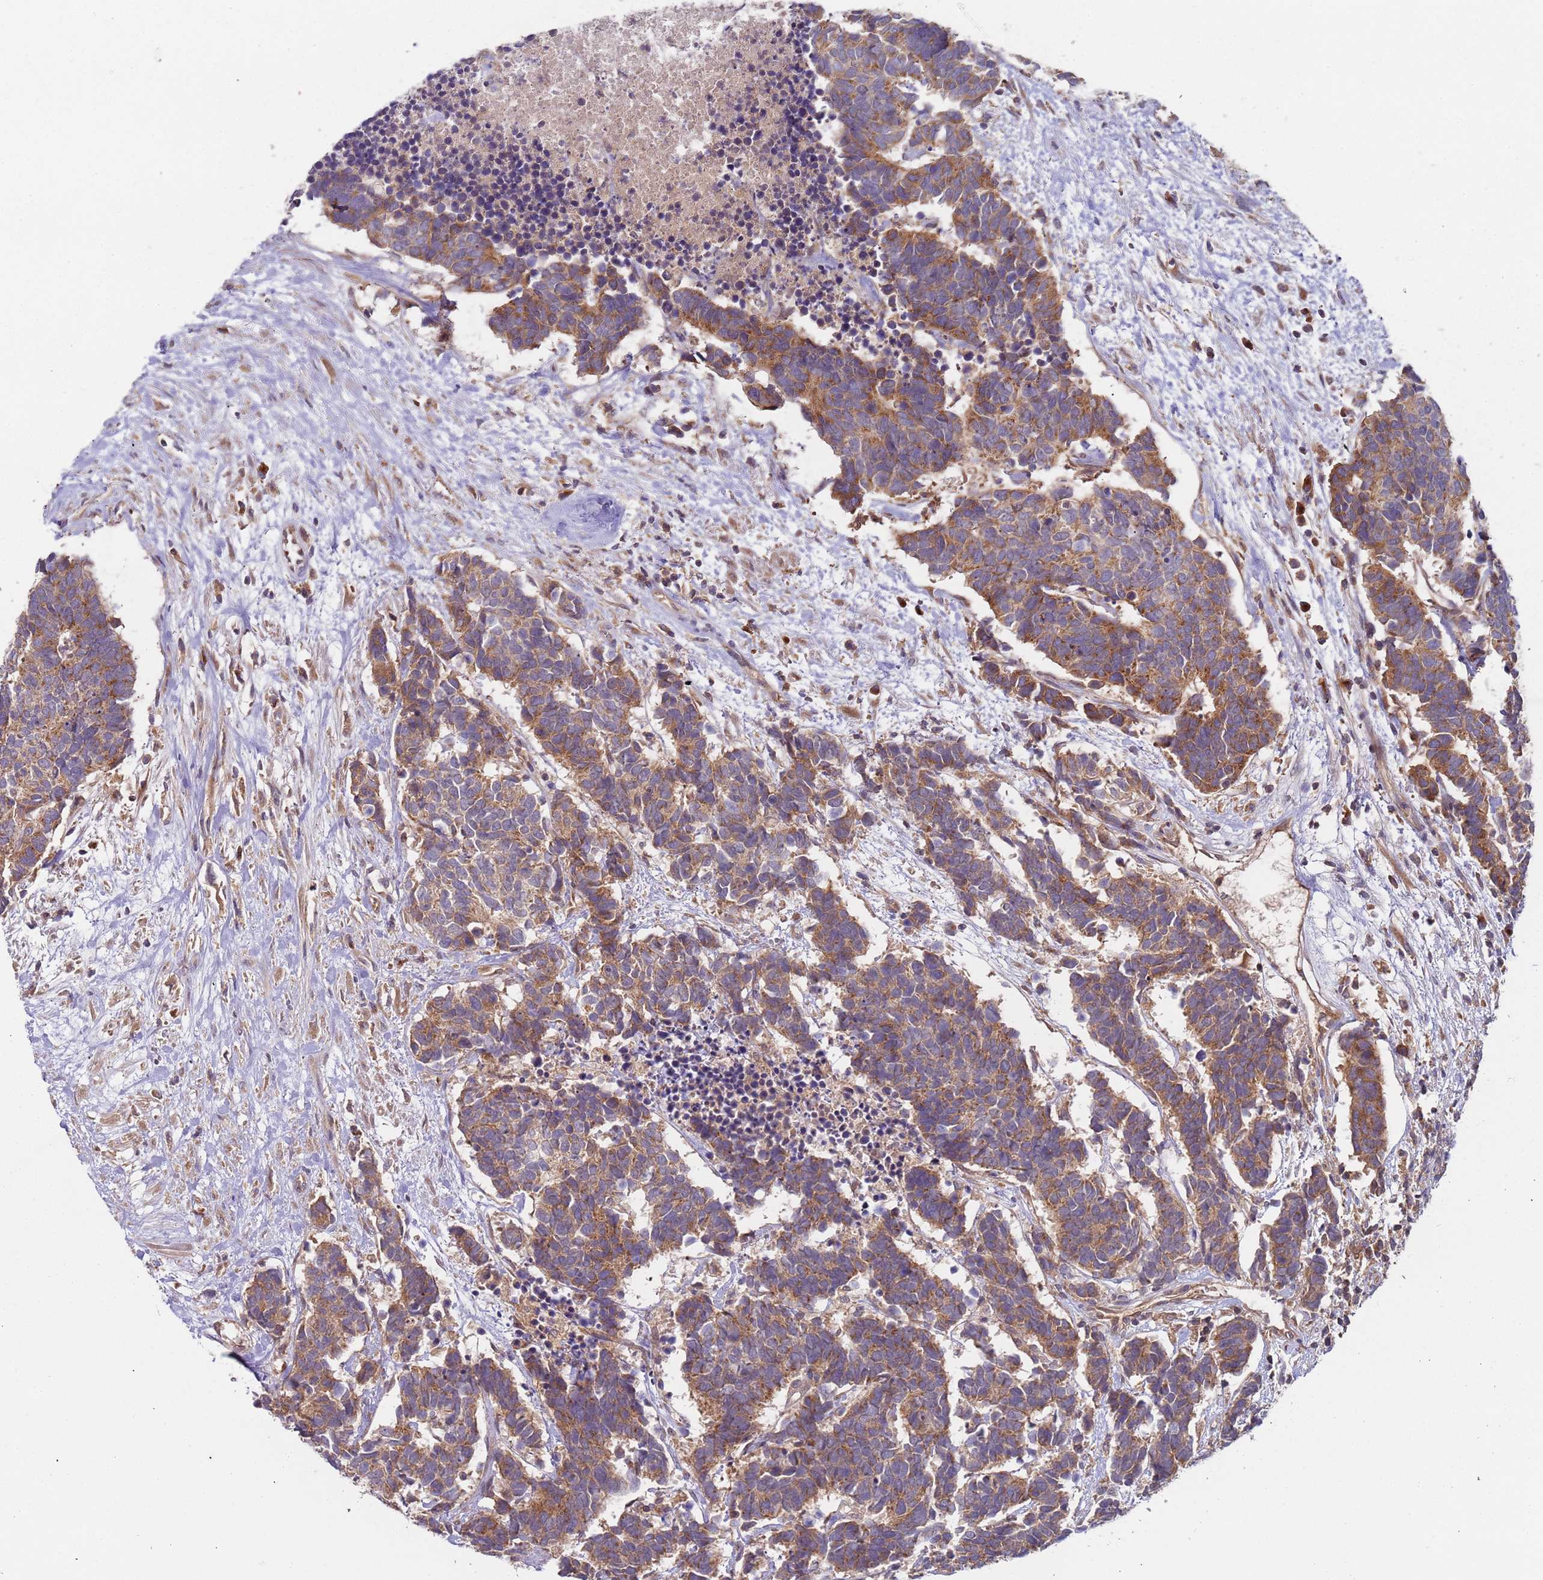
{"staining": {"intensity": "moderate", "quantity": ">75%", "location": "cytoplasmic/membranous"}, "tissue": "carcinoid", "cell_type": "Tumor cells", "image_type": "cancer", "snomed": [{"axis": "morphology", "description": "Carcinoma, NOS"}, {"axis": "morphology", "description": "Carcinoid, malignant, NOS"}, {"axis": "topography", "description": "Urinary bladder"}], "caption": "Immunohistochemistry histopathology image of neoplastic tissue: human carcinoid stained using immunohistochemistry reveals medium levels of moderate protein expression localized specifically in the cytoplasmic/membranous of tumor cells, appearing as a cytoplasmic/membranous brown color.", "gene": "OR5A2", "patient": {"sex": "male", "age": 57}}